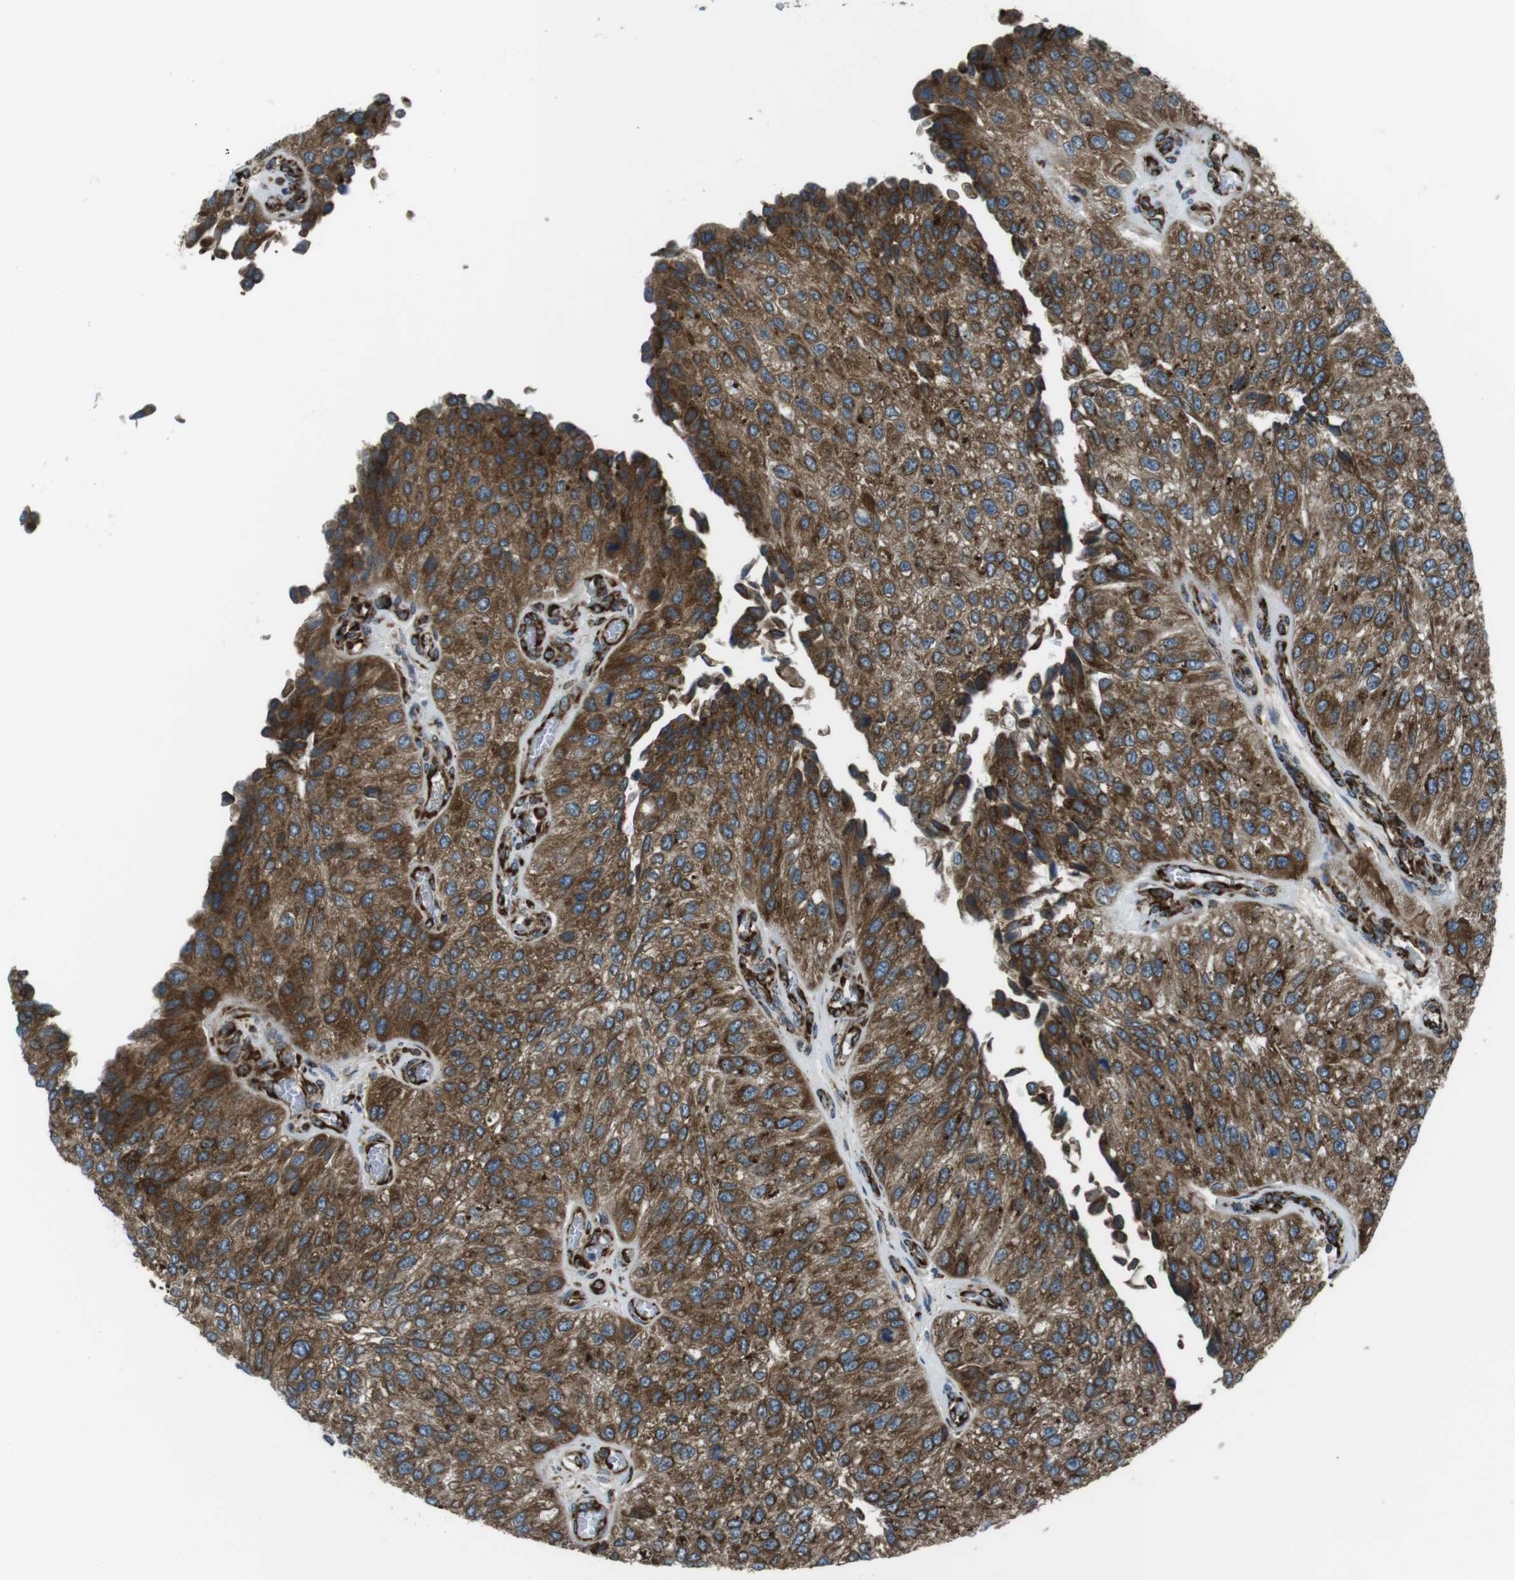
{"staining": {"intensity": "strong", "quantity": ">75%", "location": "cytoplasmic/membranous"}, "tissue": "urothelial cancer", "cell_type": "Tumor cells", "image_type": "cancer", "snomed": [{"axis": "morphology", "description": "Urothelial carcinoma, High grade"}, {"axis": "topography", "description": "Kidney"}, {"axis": "topography", "description": "Urinary bladder"}], "caption": "A brown stain highlights strong cytoplasmic/membranous expression of a protein in urothelial carcinoma (high-grade) tumor cells.", "gene": "KTN1", "patient": {"sex": "male", "age": 77}}